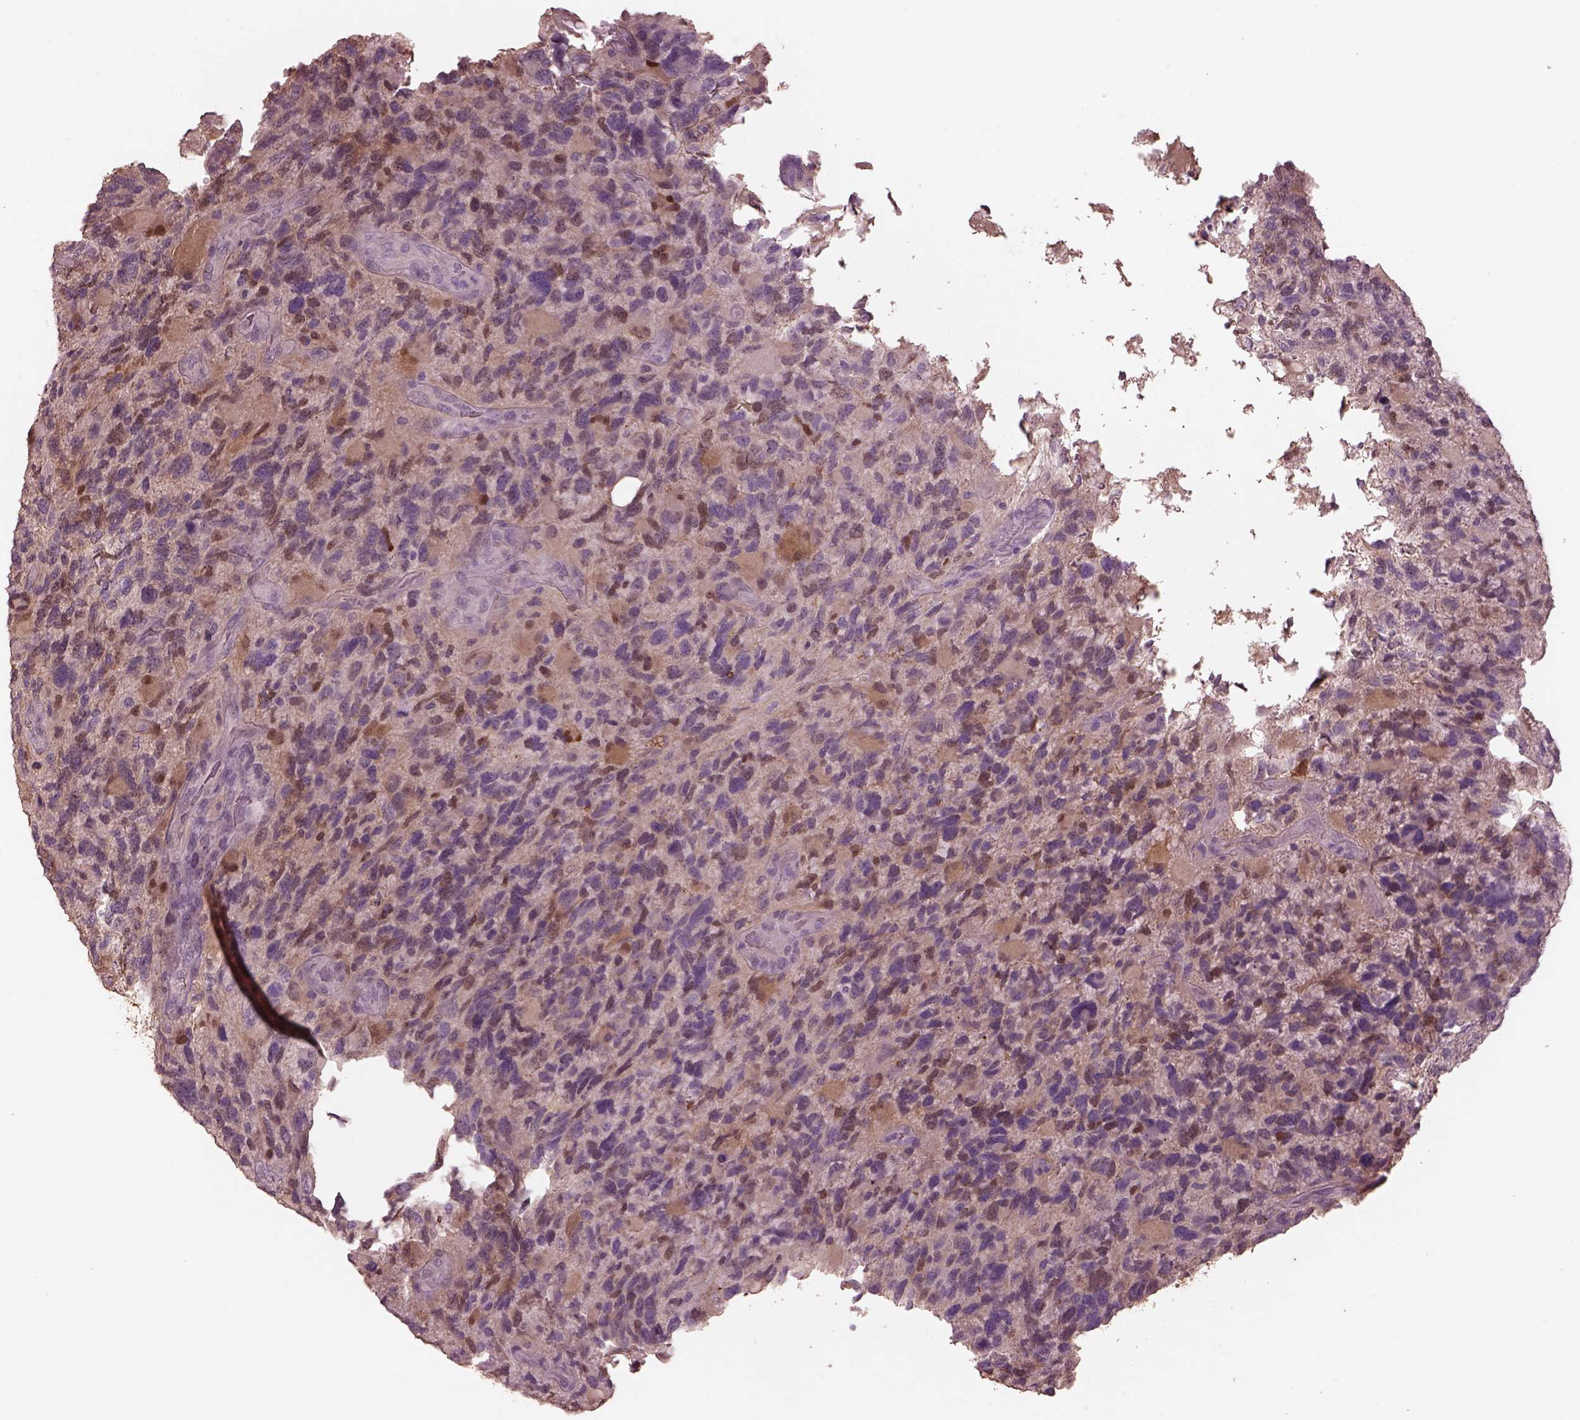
{"staining": {"intensity": "weak", "quantity": "<25%", "location": "cytoplasmic/membranous,nuclear"}, "tissue": "glioma", "cell_type": "Tumor cells", "image_type": "cancer", "snomed": [{"axis": "morphology", "description": "Glioma, malignant, High grade"}, {"axis": "topography", "description": "Brain"}], "caption": "Immunohistochemistry micrograph of neoplastic tissue: glioma stained with DAB displays no significant protein staining in tumor cells.", "gene": "SRI", "patient": {"sex": "female", "age": 71}}